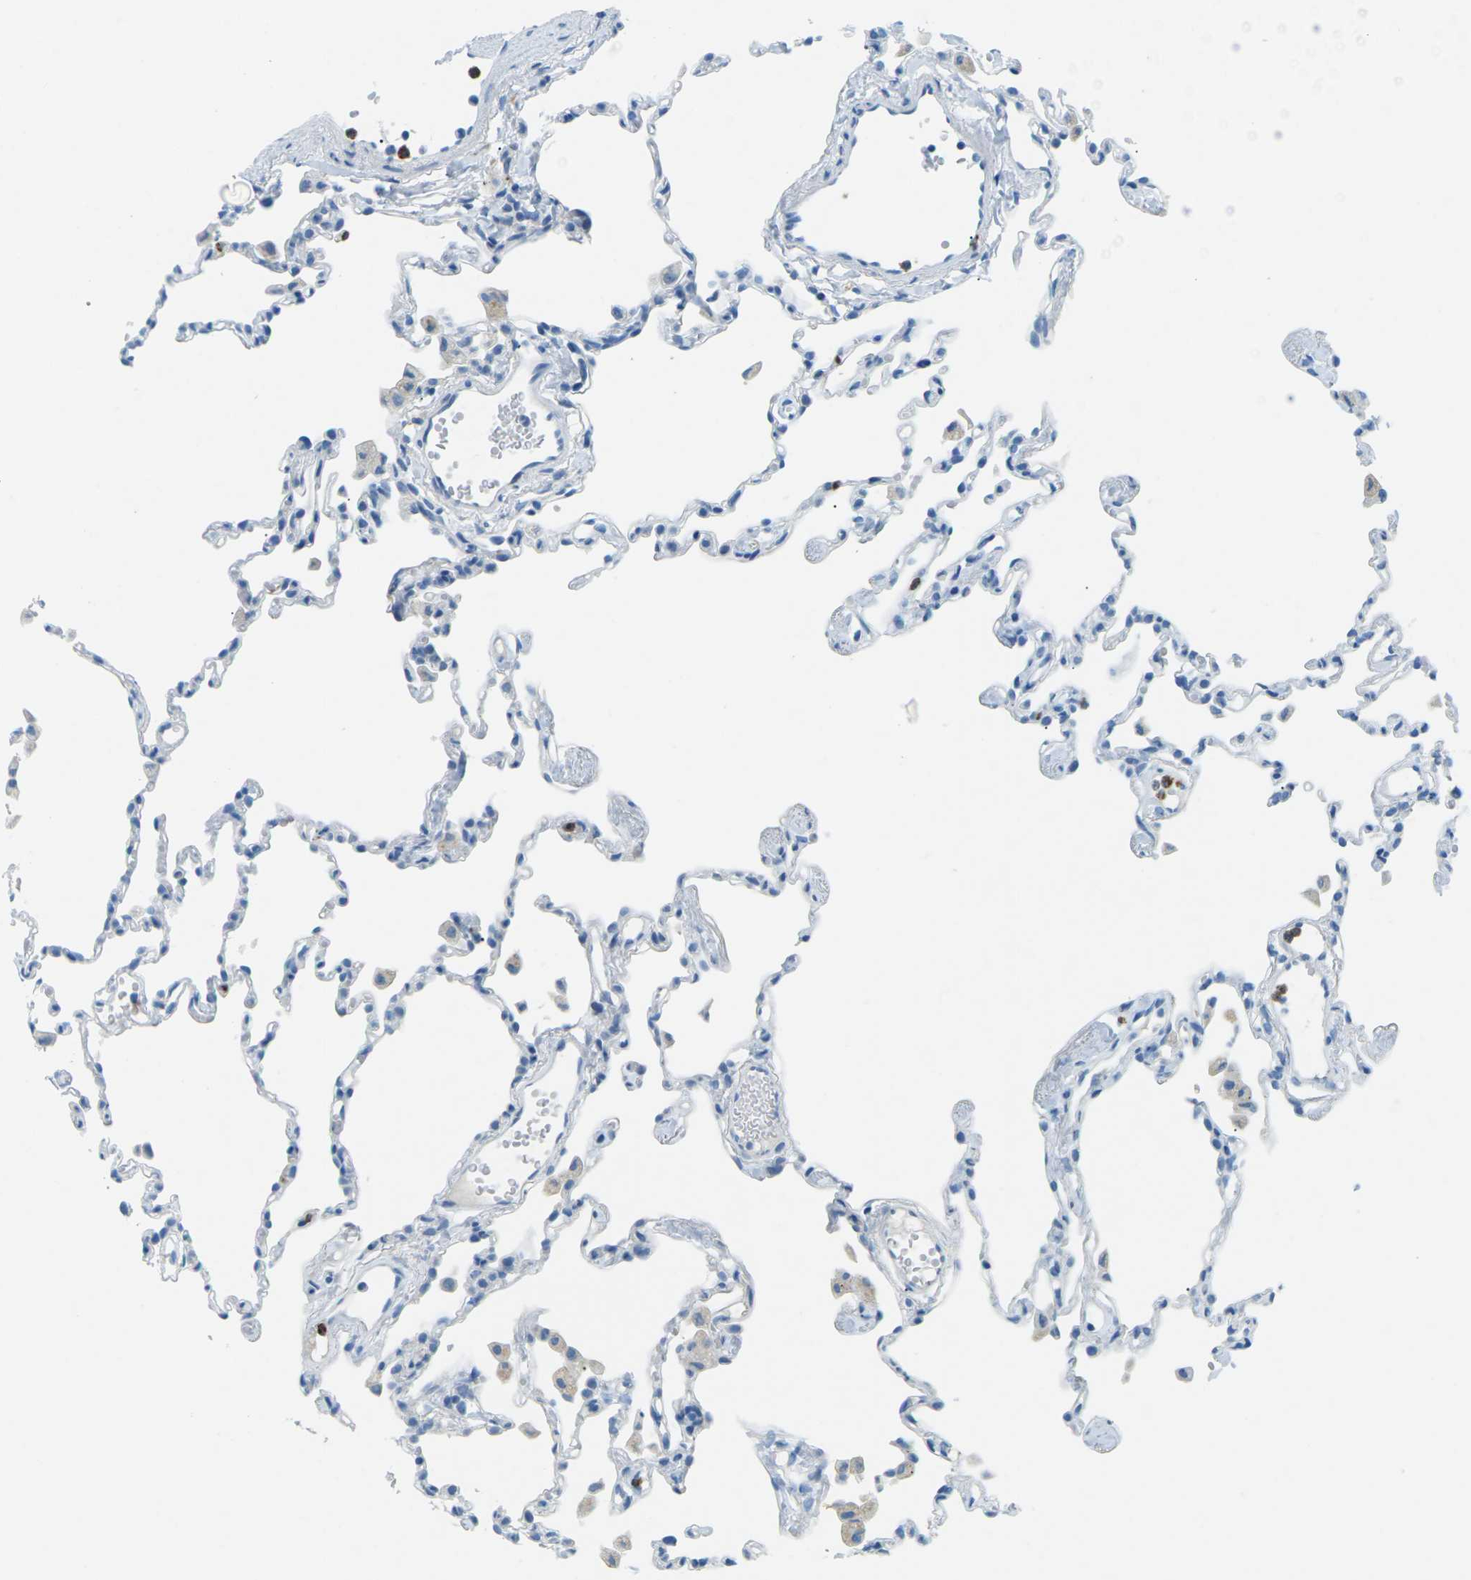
{"staining": {"intensity": "negative", "quantity": "none", "location": "none"}, "tissue": "lung", "cell_type": "Alveolar cells", "image_type": "normal", "snomed": [{"axis": "morphology", "description": "Normal tissue, NOS"}, {"axis": "topography", "description": "Lung"}], "caption": "DAB (3,3'-diaminobenzidine) immunohistochemical staining of normal lung displays no significant expression in alveolar cells. Brightfield microscopy of immunohistochemistry stained with DAB (brown) and hematoxylin (blue), captured at high magnification.", "gene": "CDH16", "patient": {"sex": "female", "age": 49}}